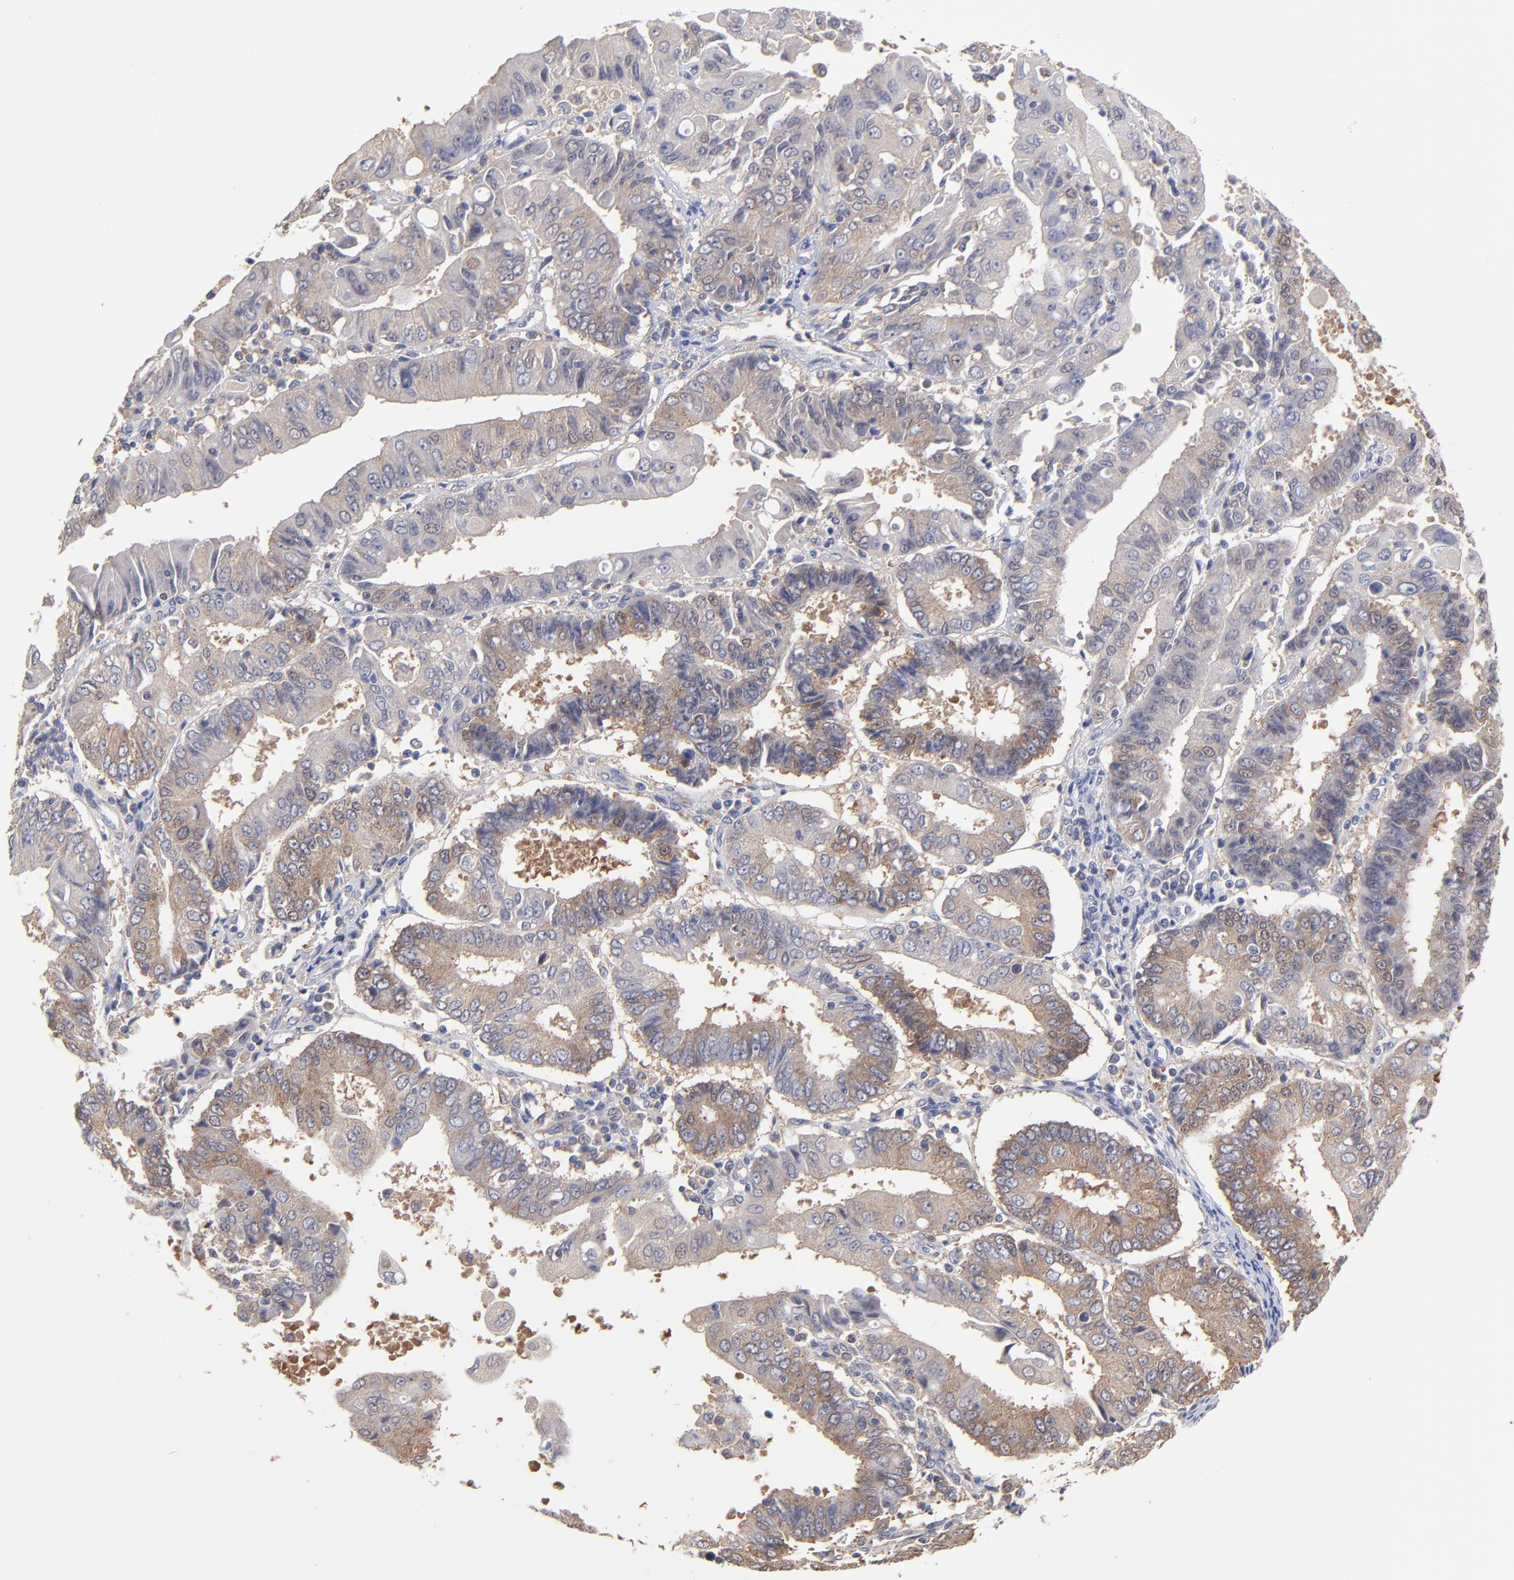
{"staining": {"intensity": "moderate", "quantity": "<25%", "location": "cytoplasmic/membranous"}, "tissue": "endometrial cancer", "cell_type": "Tumor cells", "image_type": "cancer", "snomed": [{"axis": "morphology", "description": "Adenocarcinoma, NOS"}, {"axis": "topography", "description": "Endometrium"}], "caption": "A brown stain shows moderate cytoplasmic/membranous positivity of a protein in endometrial cancer (adenocarcinoma) tumor cells.", "gene": "GART", "patient": {"sex": "female", "age": 75}}